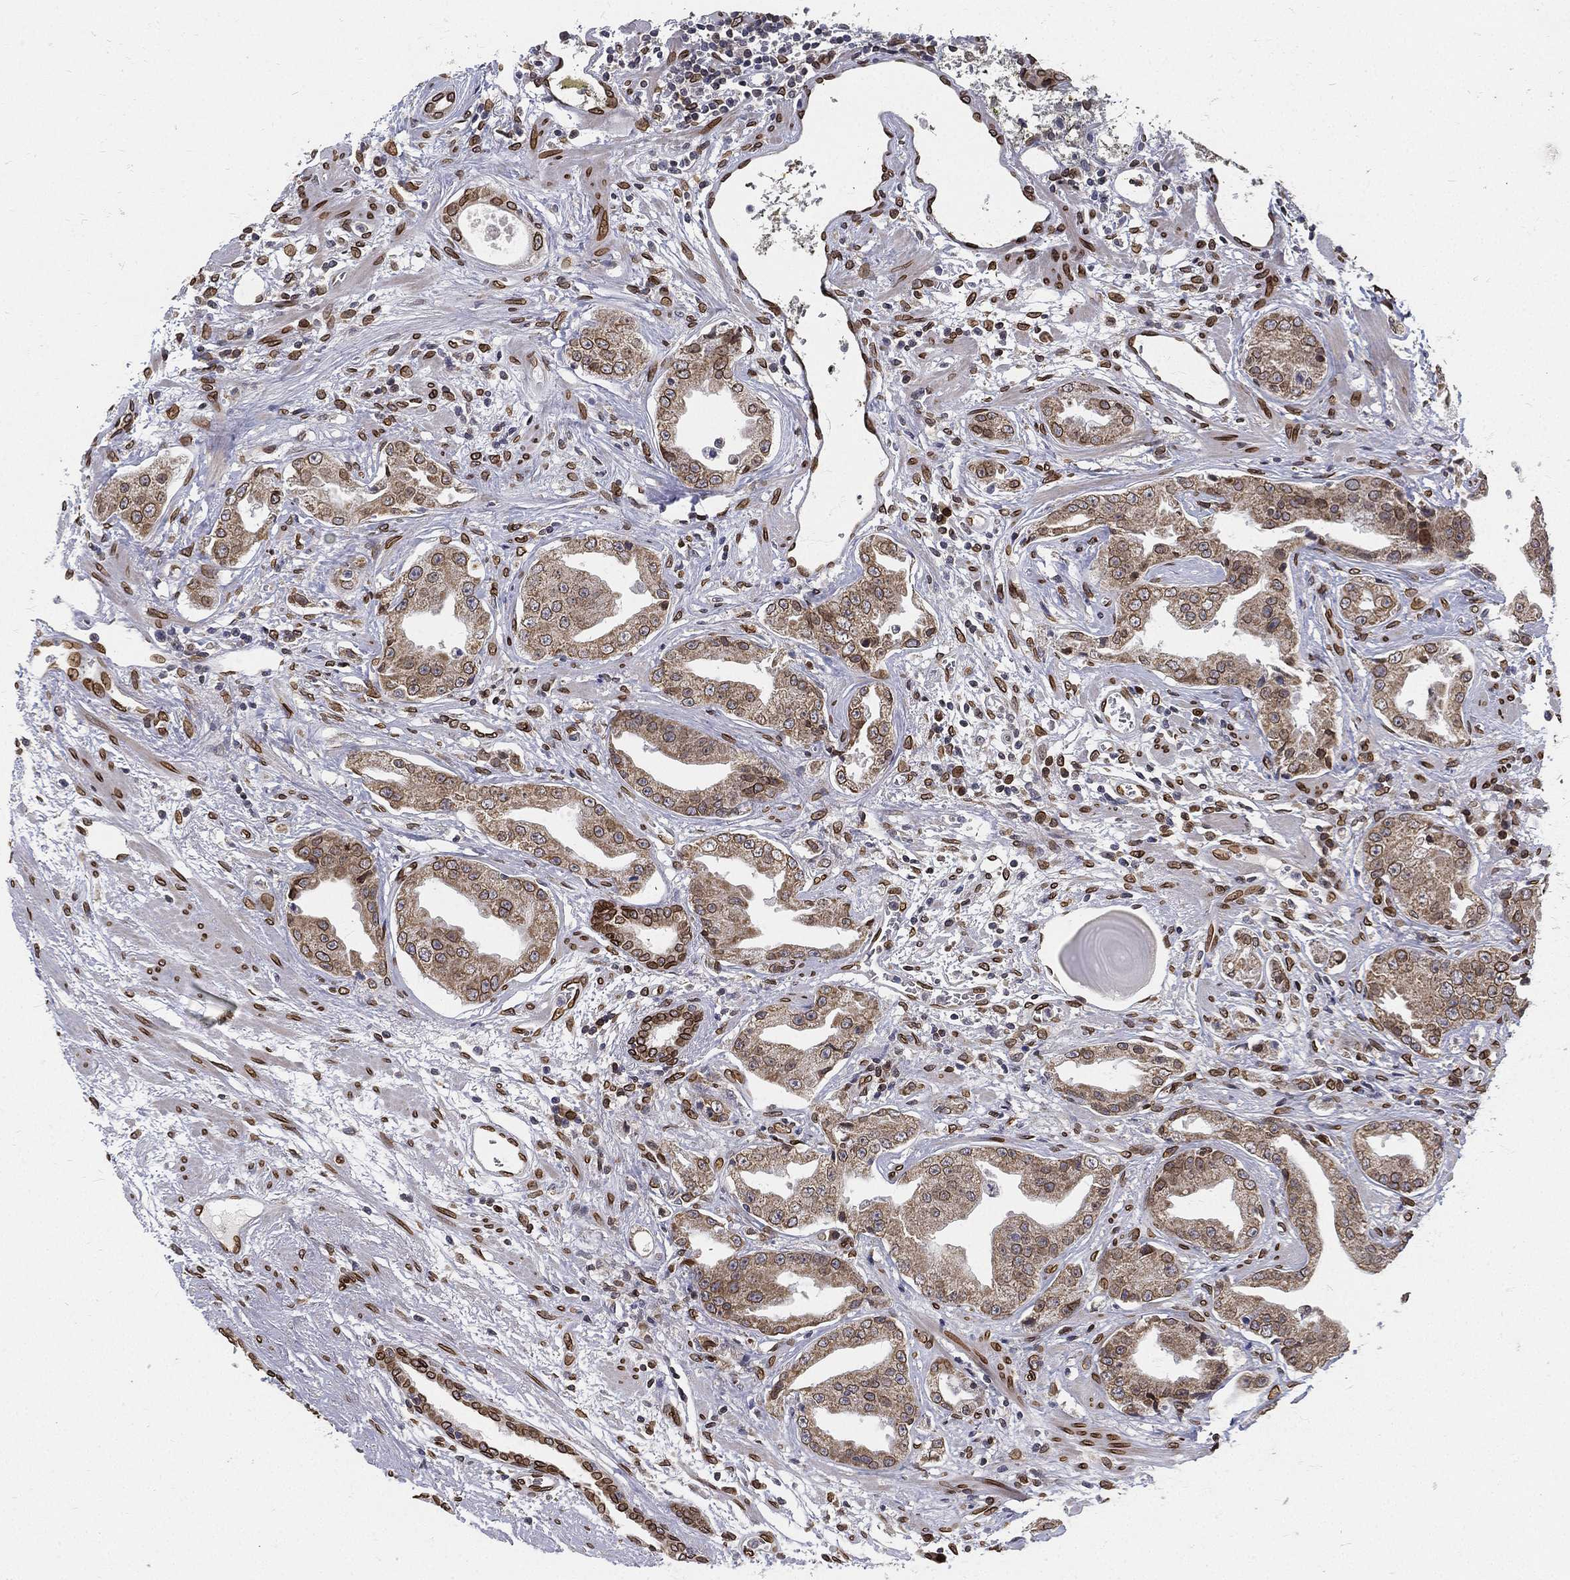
{"staining": {"intensity": "moderate", "quantity": "25%-75%", "location": "cytoplasmic/membranous,nuclear"}, "tissue": "prostate cancer", "cell_type": "Tumor cells", "image_type": "cancer", "snomed": [{"axis": "morphology", "description": "Adenocarcinoma, Low grade"}, {"axis": "topography", "description": "Prostate"}], "caption": "The histopathology image exhibits a brown stain indicating the presence of a protein in the cytoplasmic/membranous and nuclear of tumor cells in prostate adenocarcinoma (low-grade). (DAB IHC with brightfield microscopy, high magnification).", "gene": "PALB2", "patient": {"sex": "male", "age": 62}}